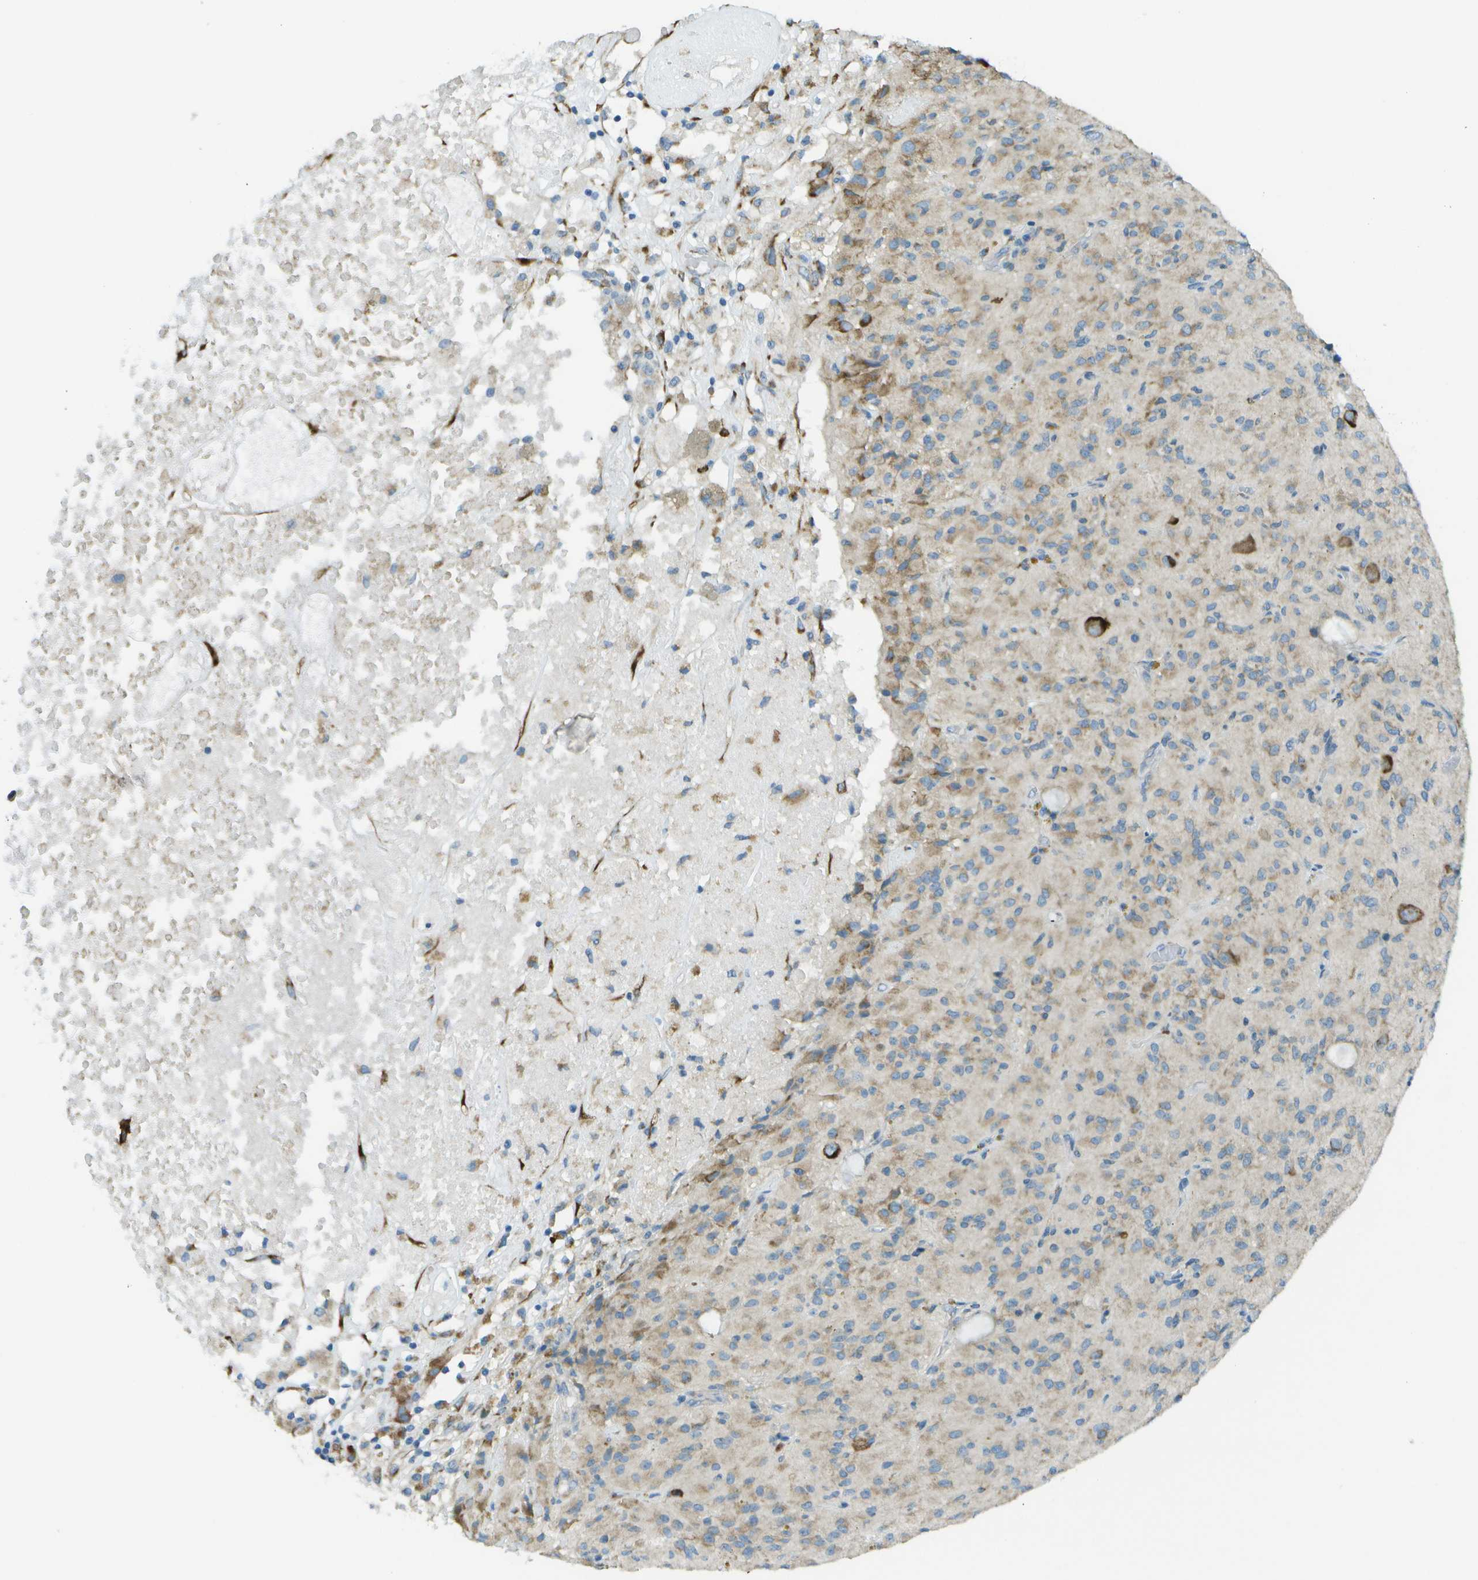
{"staining": {"intensity": "weak", "quantity": ">75%", "location": "cytoplasmic/membranous"}, "tissue": "glioma", "cell_type": "Tumor cells", "image_type": "cancer", "snomed": [{"axis": "morphology", "description": "Glioma, malignant, High grade"}, {"axis": "topography", "description": "Brain"}], "caption": "Protein expression analysis of glioma shows weak cytoplasmic/membranous expression in about >75% of tumor cells.", "gene": "KCTD3", "patient": {"sex": "female", "age": 59}}